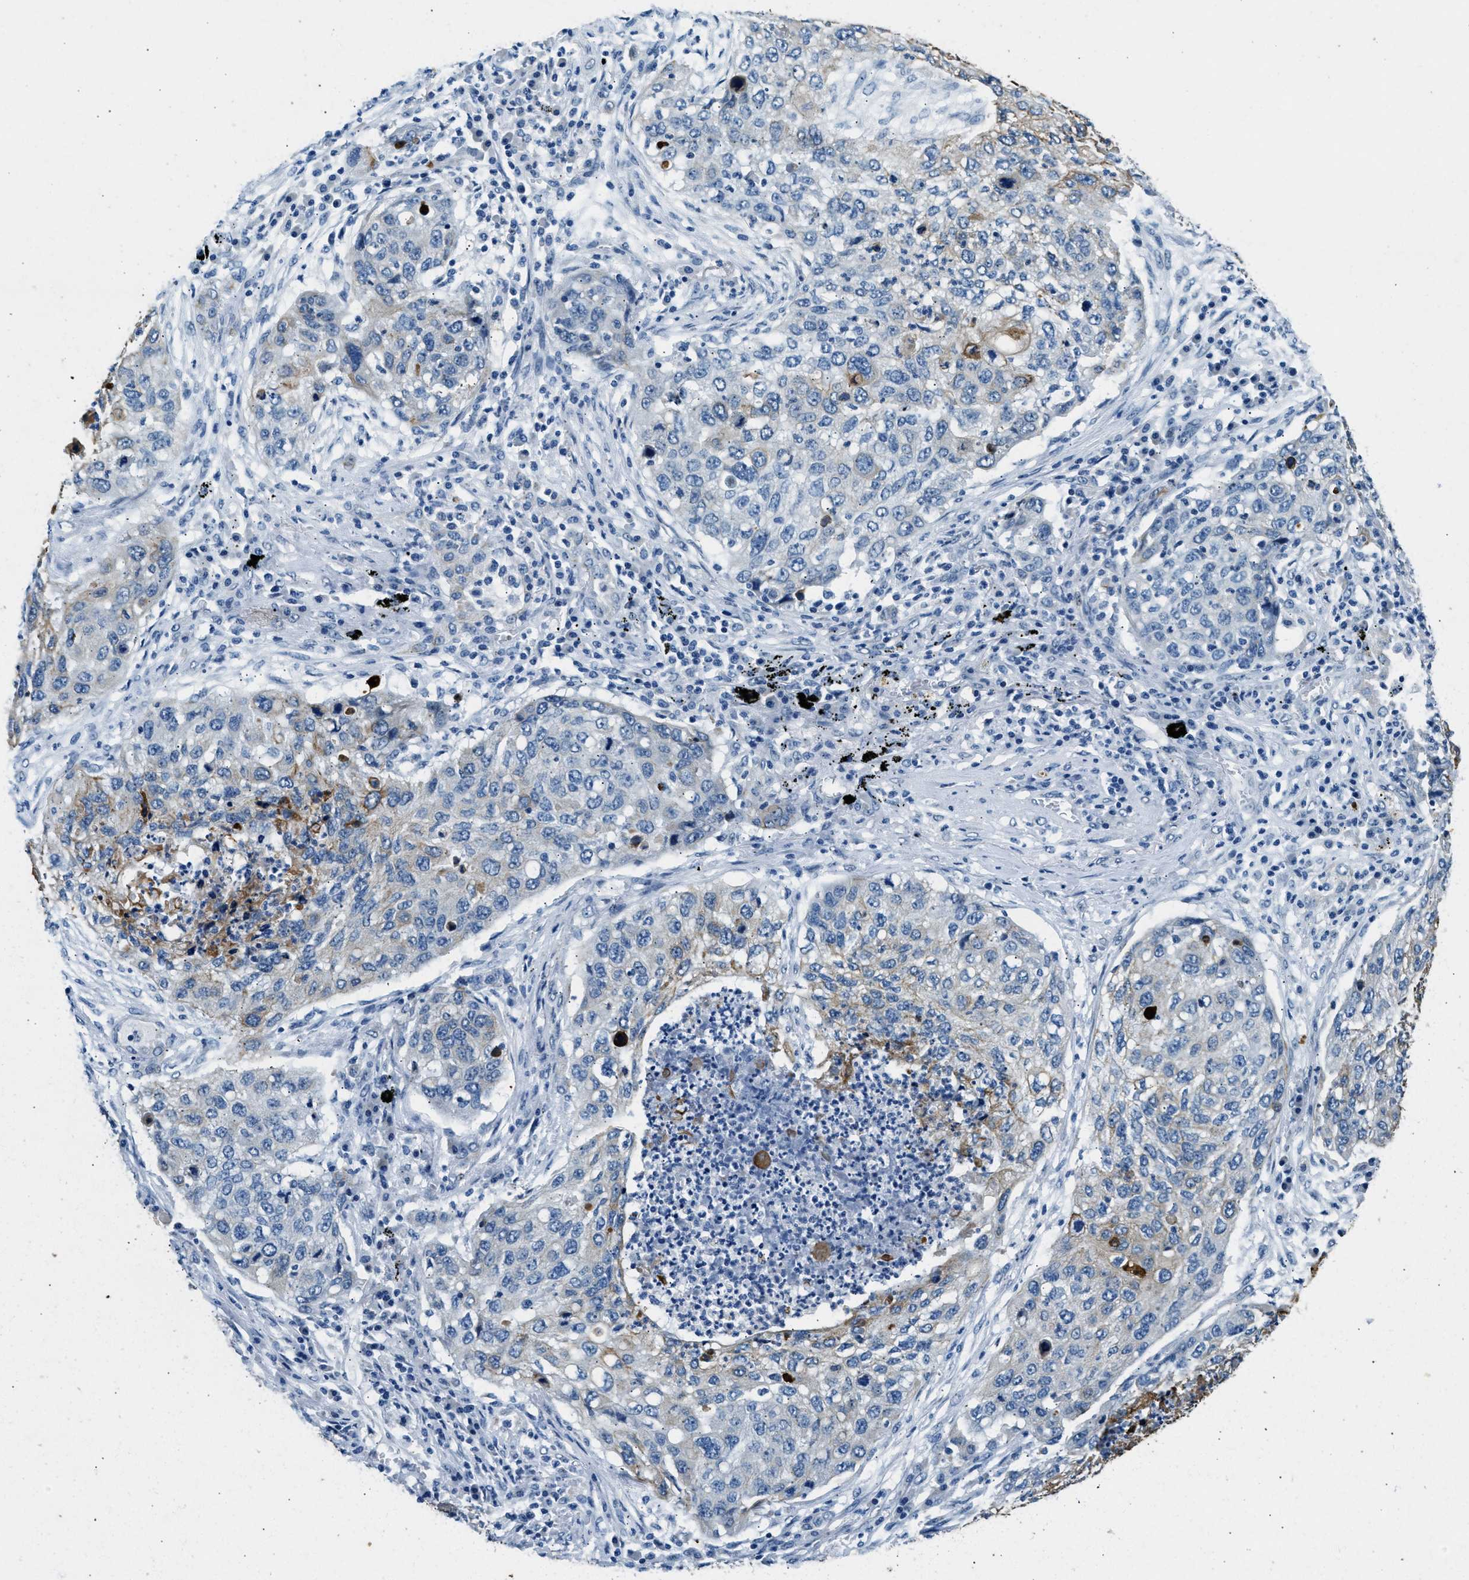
{"staining": {"intensity": "weak", "quantity": "25%-75%", "location": "cytoplasmic/membranous"}, "tissue": "lung cancer", "cell_type": "Tumor cells", "image_type": "cancer", "snomed": [{"axis": "morphology", "description": "Squamous cell carcinoma, NOS"}, {"axis": "topography", "description": "Lung"}], "caption": "The immunohistochemical stain highlights weak cytoplasmic/membranous expression in tumor cells of lung cancer tissue.", "gene": "CFAP20", "patient": {"sex": "female", "age": 63}}